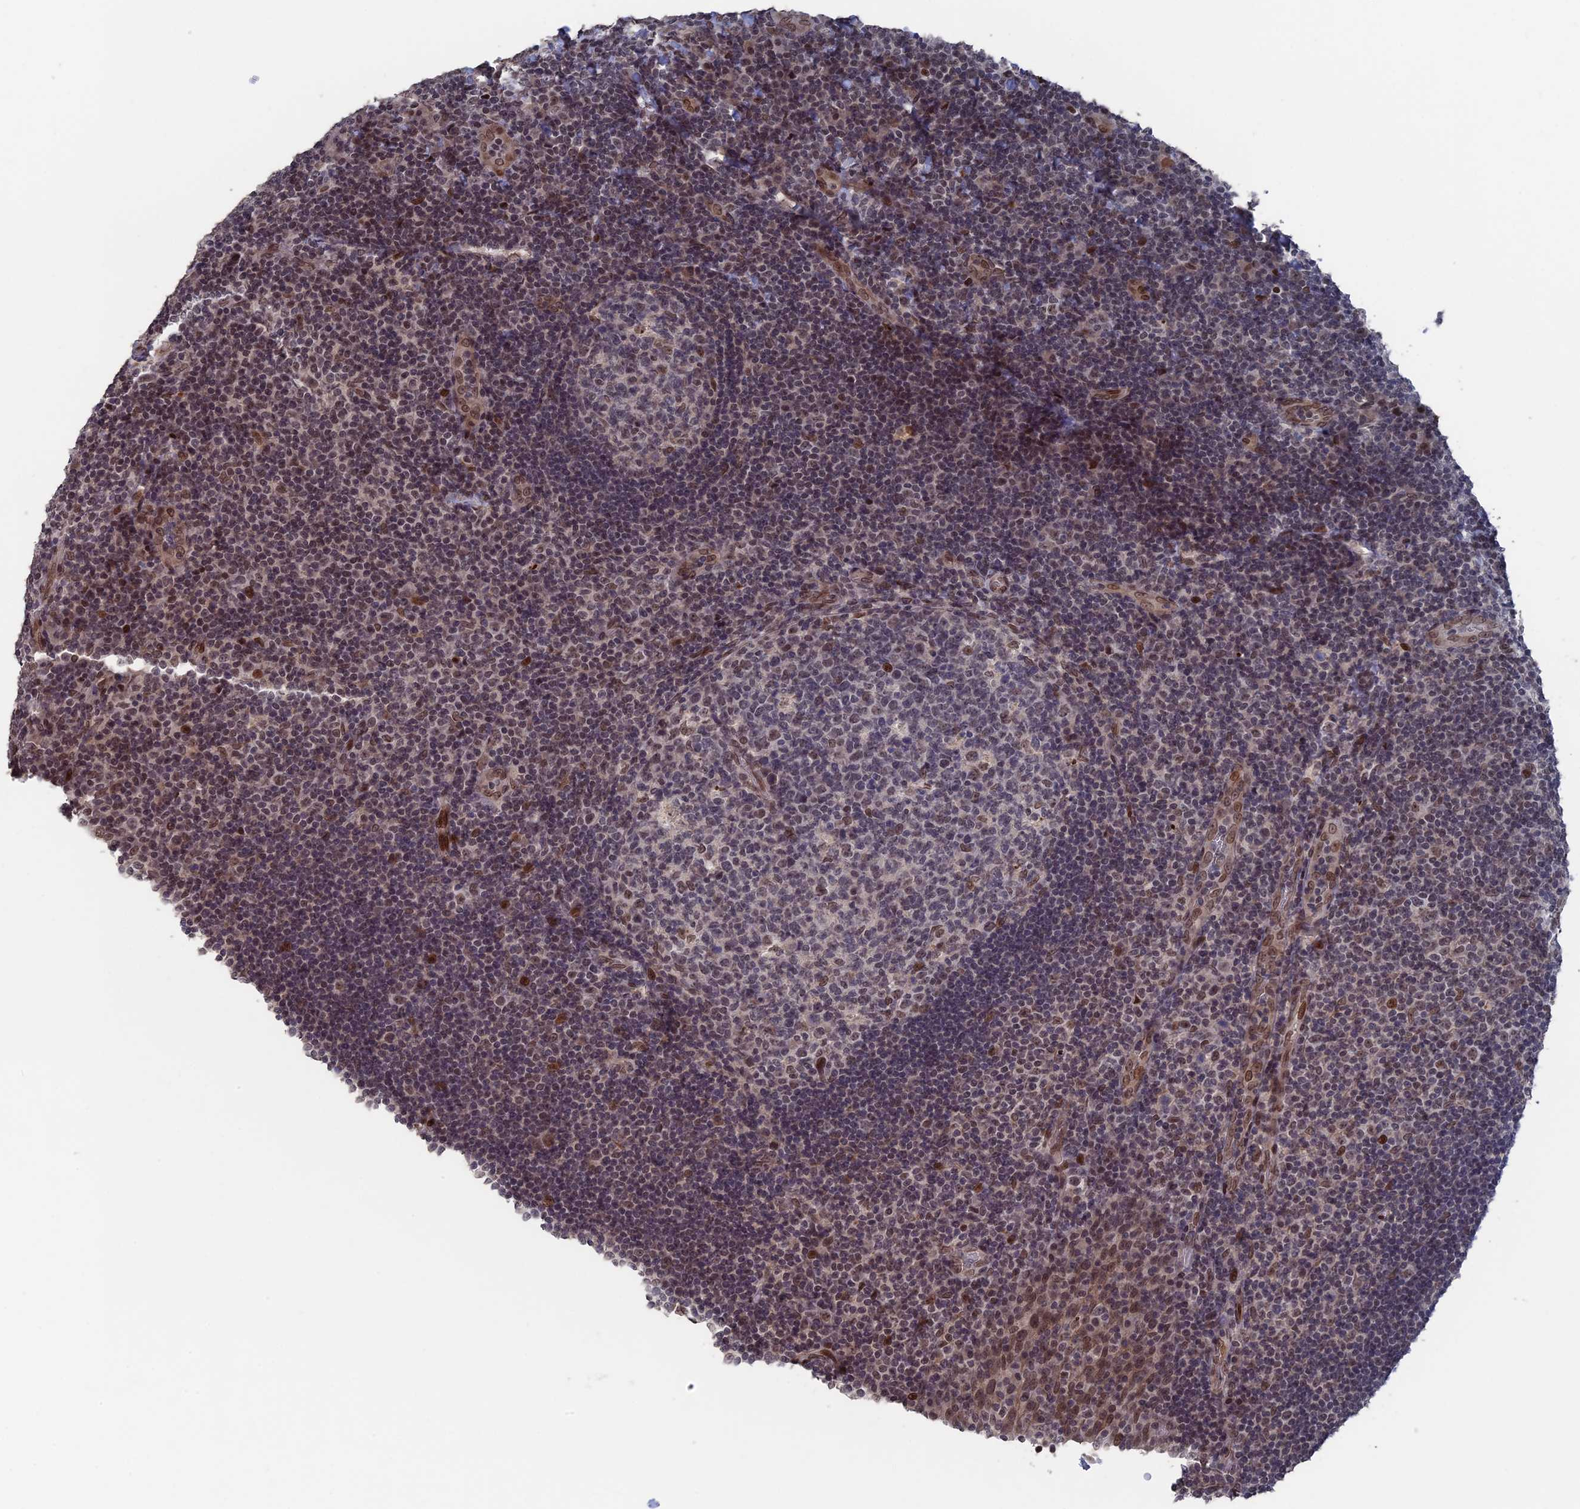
{"staining": {"intensity": "moderate", "quantity": "<25%", "location": "nuclear"}, "tissue": "tonsil", "cell_type": "Germinal center cells", "image_type": "normal", "snomed": [{"axis": "morphology", "description": "Normal tissue, NOS"}, {"axis": "topography", "description": "Tonsil"}], "caption": "This photomicrograph demonstrates IHC staining of benign human tonsil, with low moderate nuclear expression in about <25% of germinal center cells.", "gene": "NR2C2AP", "patient": {"sex": "male", "age": 17}}